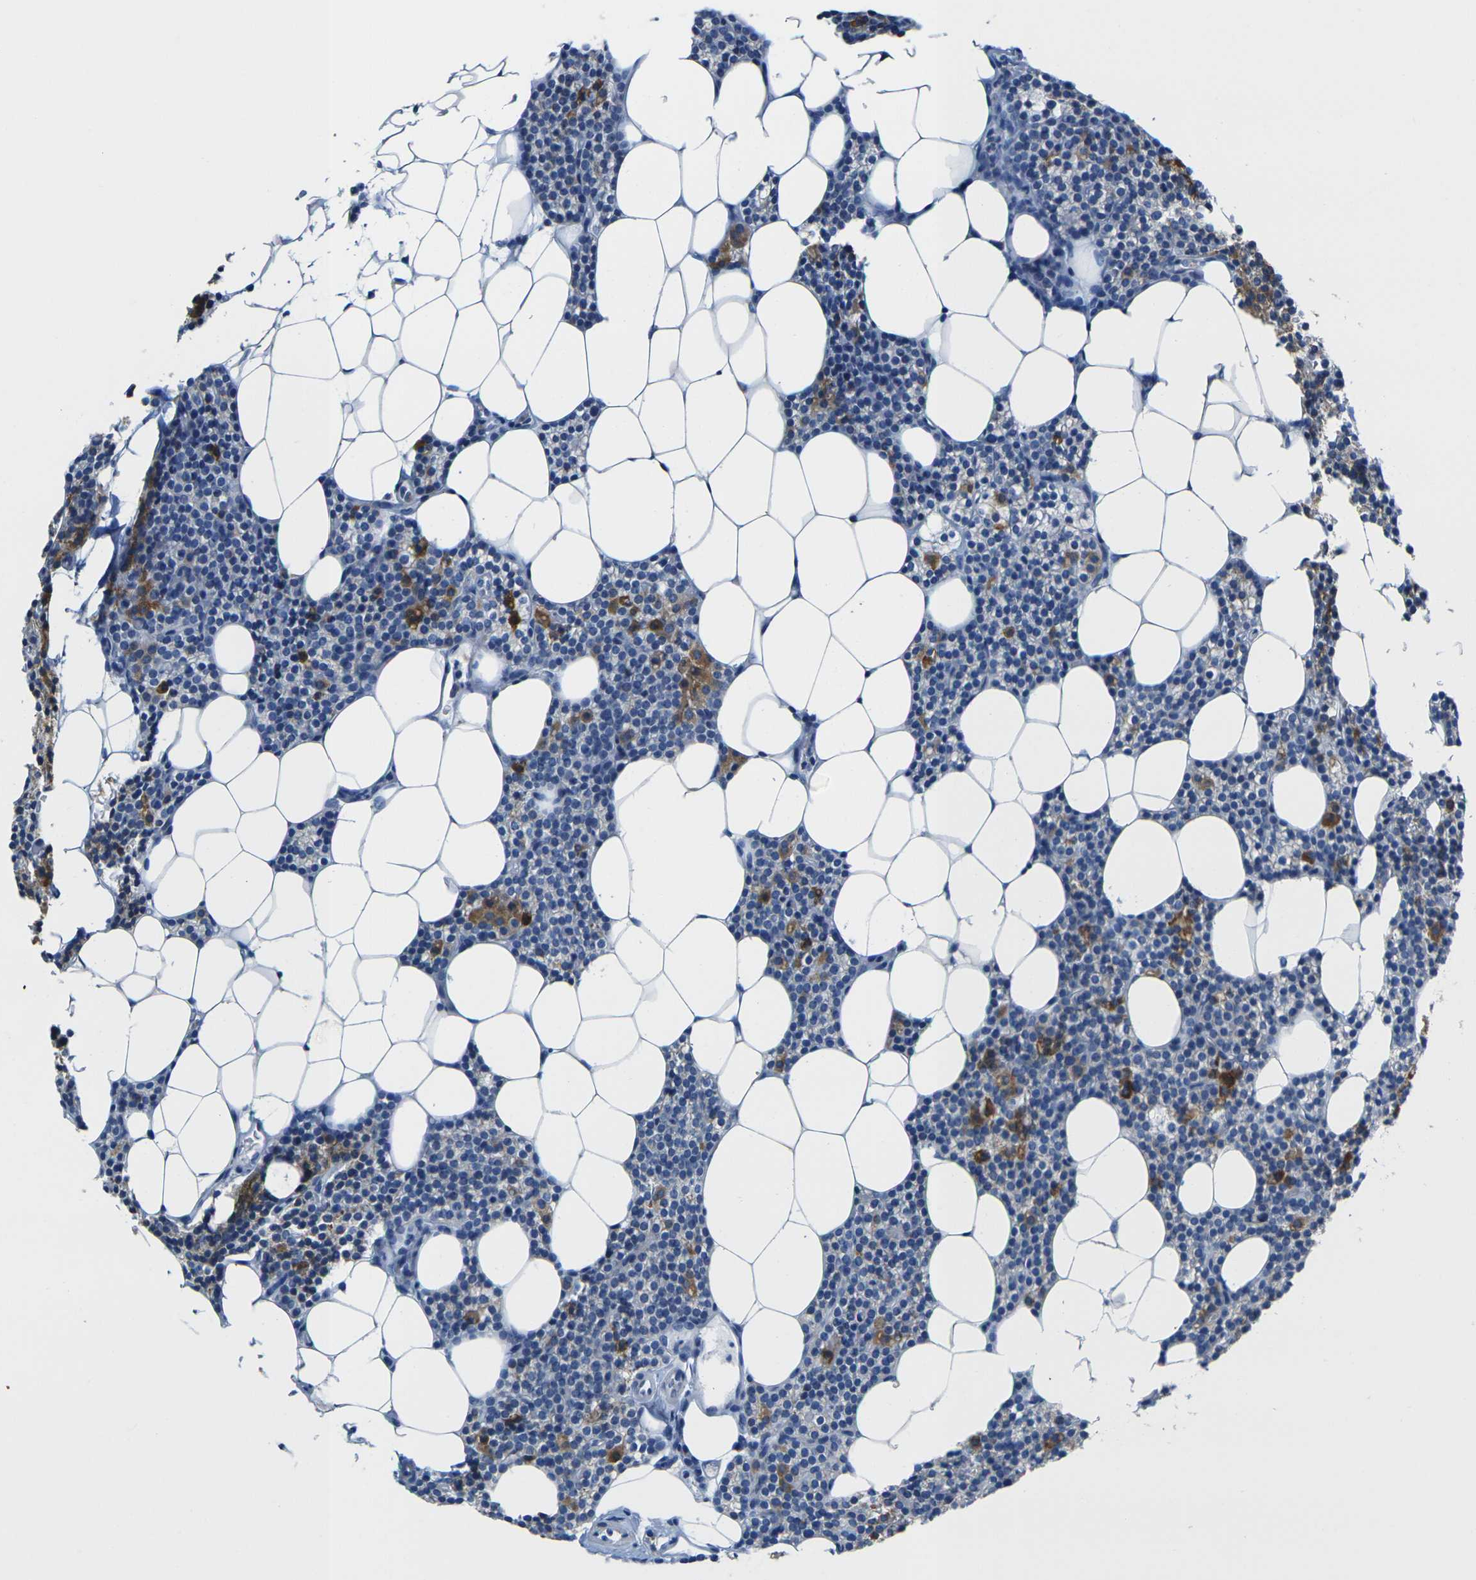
{"staining": {"intensity": "strong", "quantity": ">75%", "location": "cytoplasmic/membranous"}, "tissue": "parathyroid gland", "cell_type": "Glandular cells", "image_type": "normal", "snomed": [{"axis": "morphology", "description": "Normal tissue, NOS"}, {"axis": "morphology", "description": "Adenoma, NOS"}, {"axis": "topography", "description": "Parathyroid gland"}], "caption": "Protein staining of benign parathyroid gland displays strong cytoplasmic/membranous positivity in approximately >75% of glandular cells.", "gene": "TMEM204", "patient": {"sex": "female", "age": 51}}